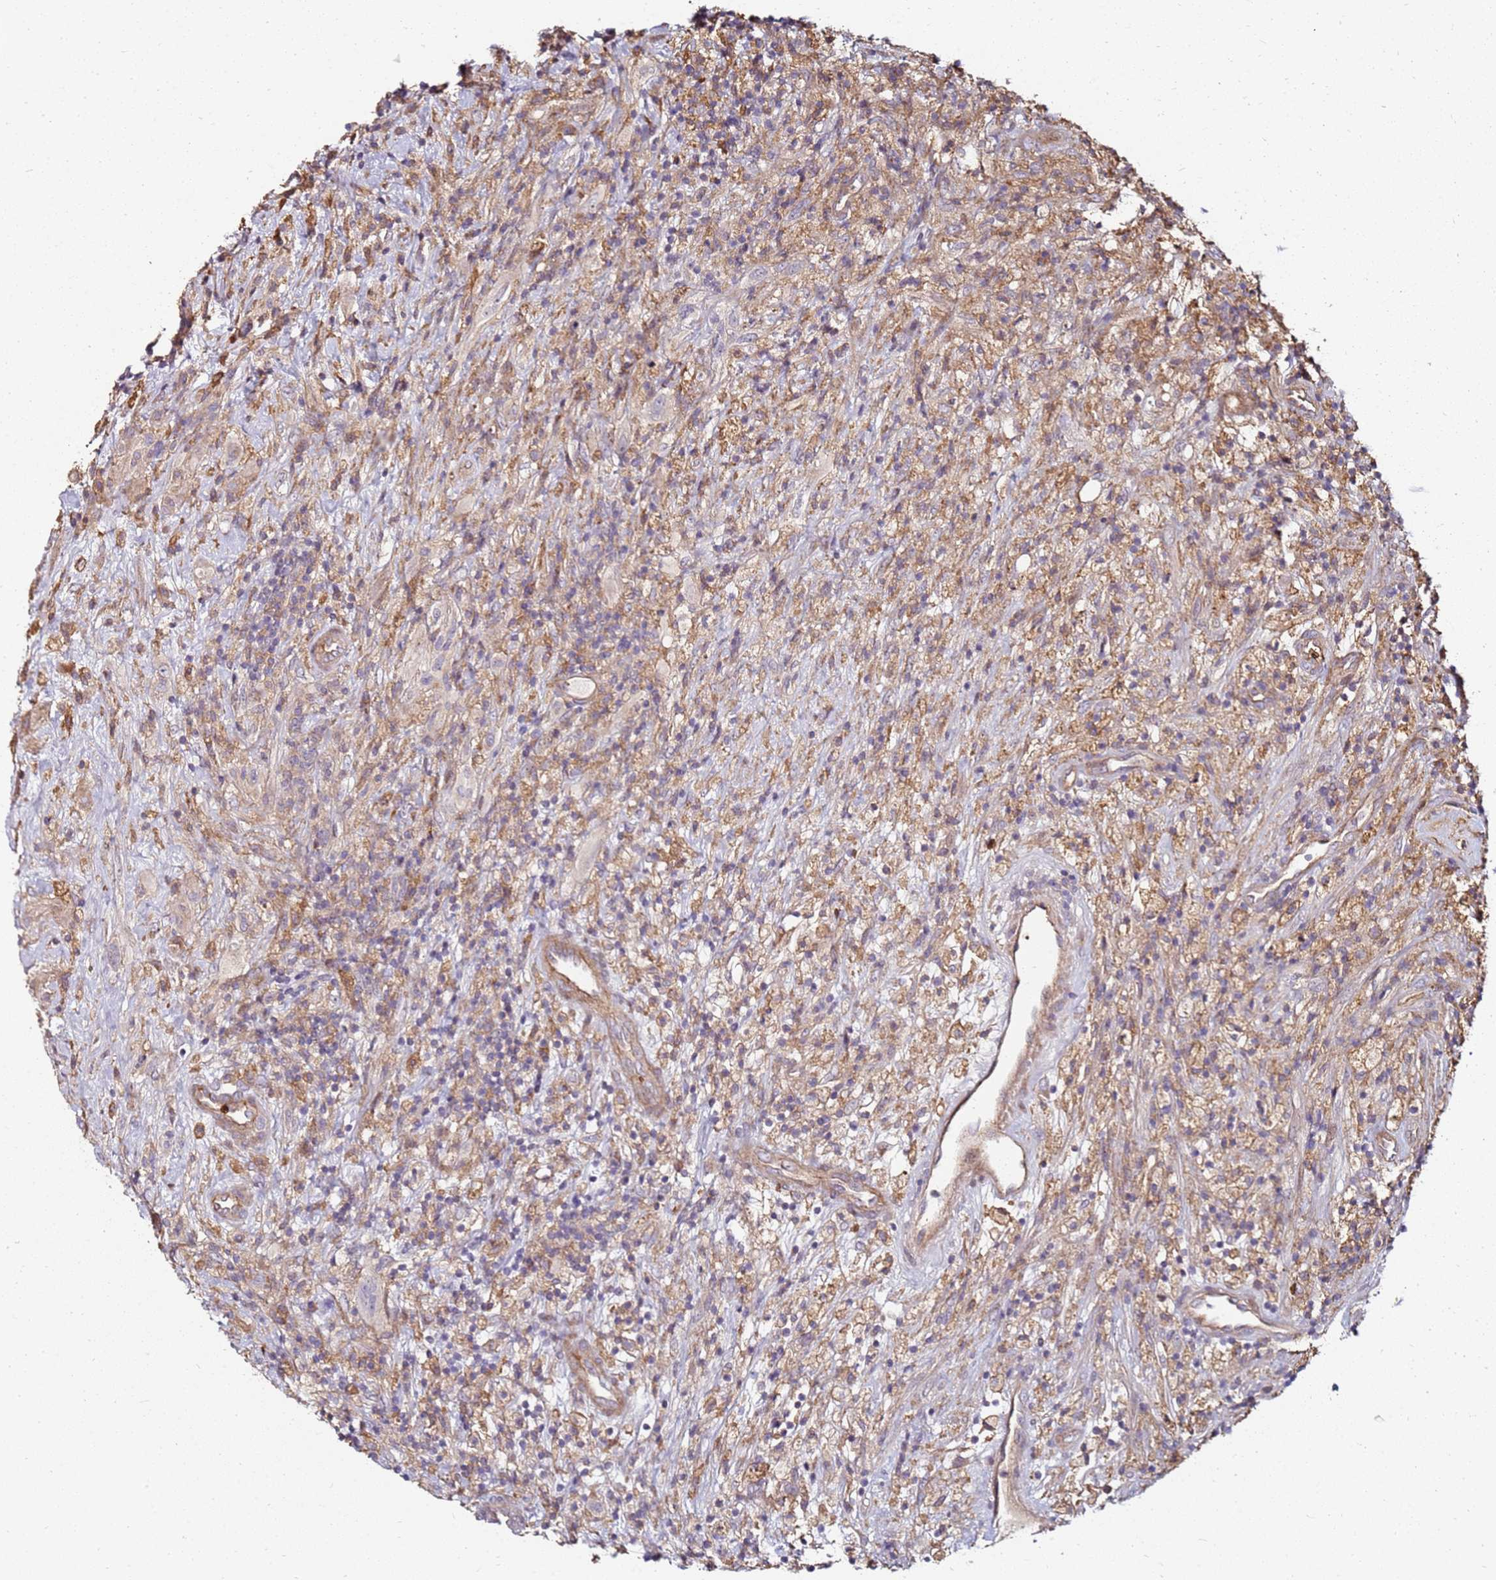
{"staining": {"intensity": "moderate", "quantity": "25%-75%", "location": "cytoplasmic/membranous"}, "tissue": "glioma", "cell_type": "Tumor cells", "image_type": "cancer", "snomed": [{"axis": "morphology", "description": "Glioma, malignant, High grade"}, {"axis": "topography", "description": "Brain"}], "caption": "Immunohistochemistry (IHC) image of neoplastic tissue: glioma stained using immunohistochemistry exhibits medium levels of moderate protein expression localized specifically in the cytoplasmic/membranous of tumor cells, appearing as a cytoplasmic/membranous brown color.", "gene": "RNF11", "patient": {"sex": "male", "age": 69}}